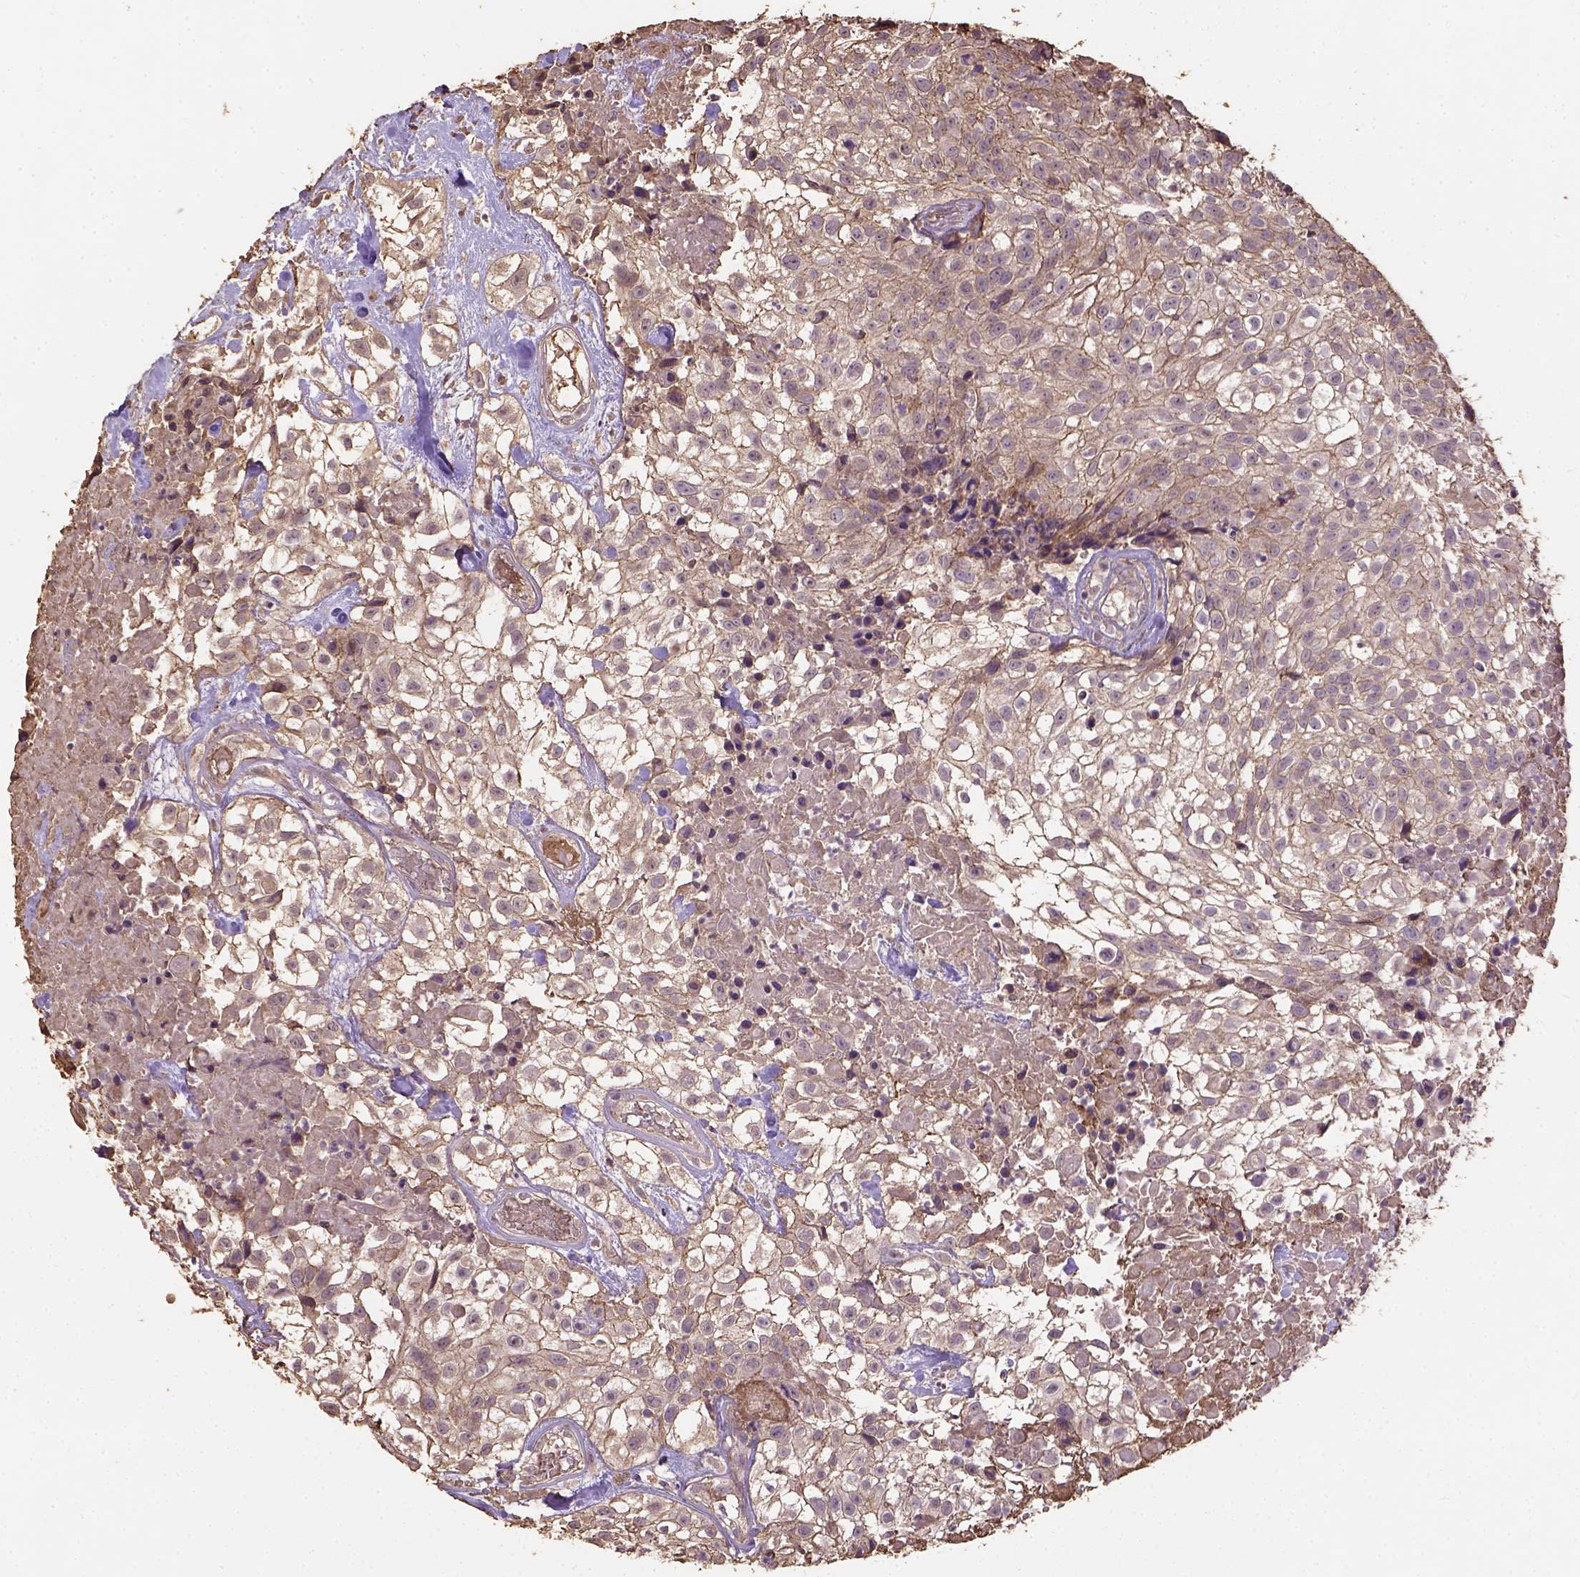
{"staining": {"intensity": "weak", "quantity": ">75%", "location": "cytoplasmic/membranous"}, "tissue": "urothelial cancer", "cell_type": "Tumor cells", "image_type": "cancer", "snomed": [{"axis": "morphology", "description": "Urothelial carcinoma, High grade"}, {"axis": "topography", "description": "Urinary bladder"}], "caption": "Urothelial cancer tissue exhibits weak cytoplasmic/membranous staining in about >75% of tumor cells, visualized by immunohistochemistry.", "gene": "ATP1B3", "patient": {"sex": "male", "age": 56}}